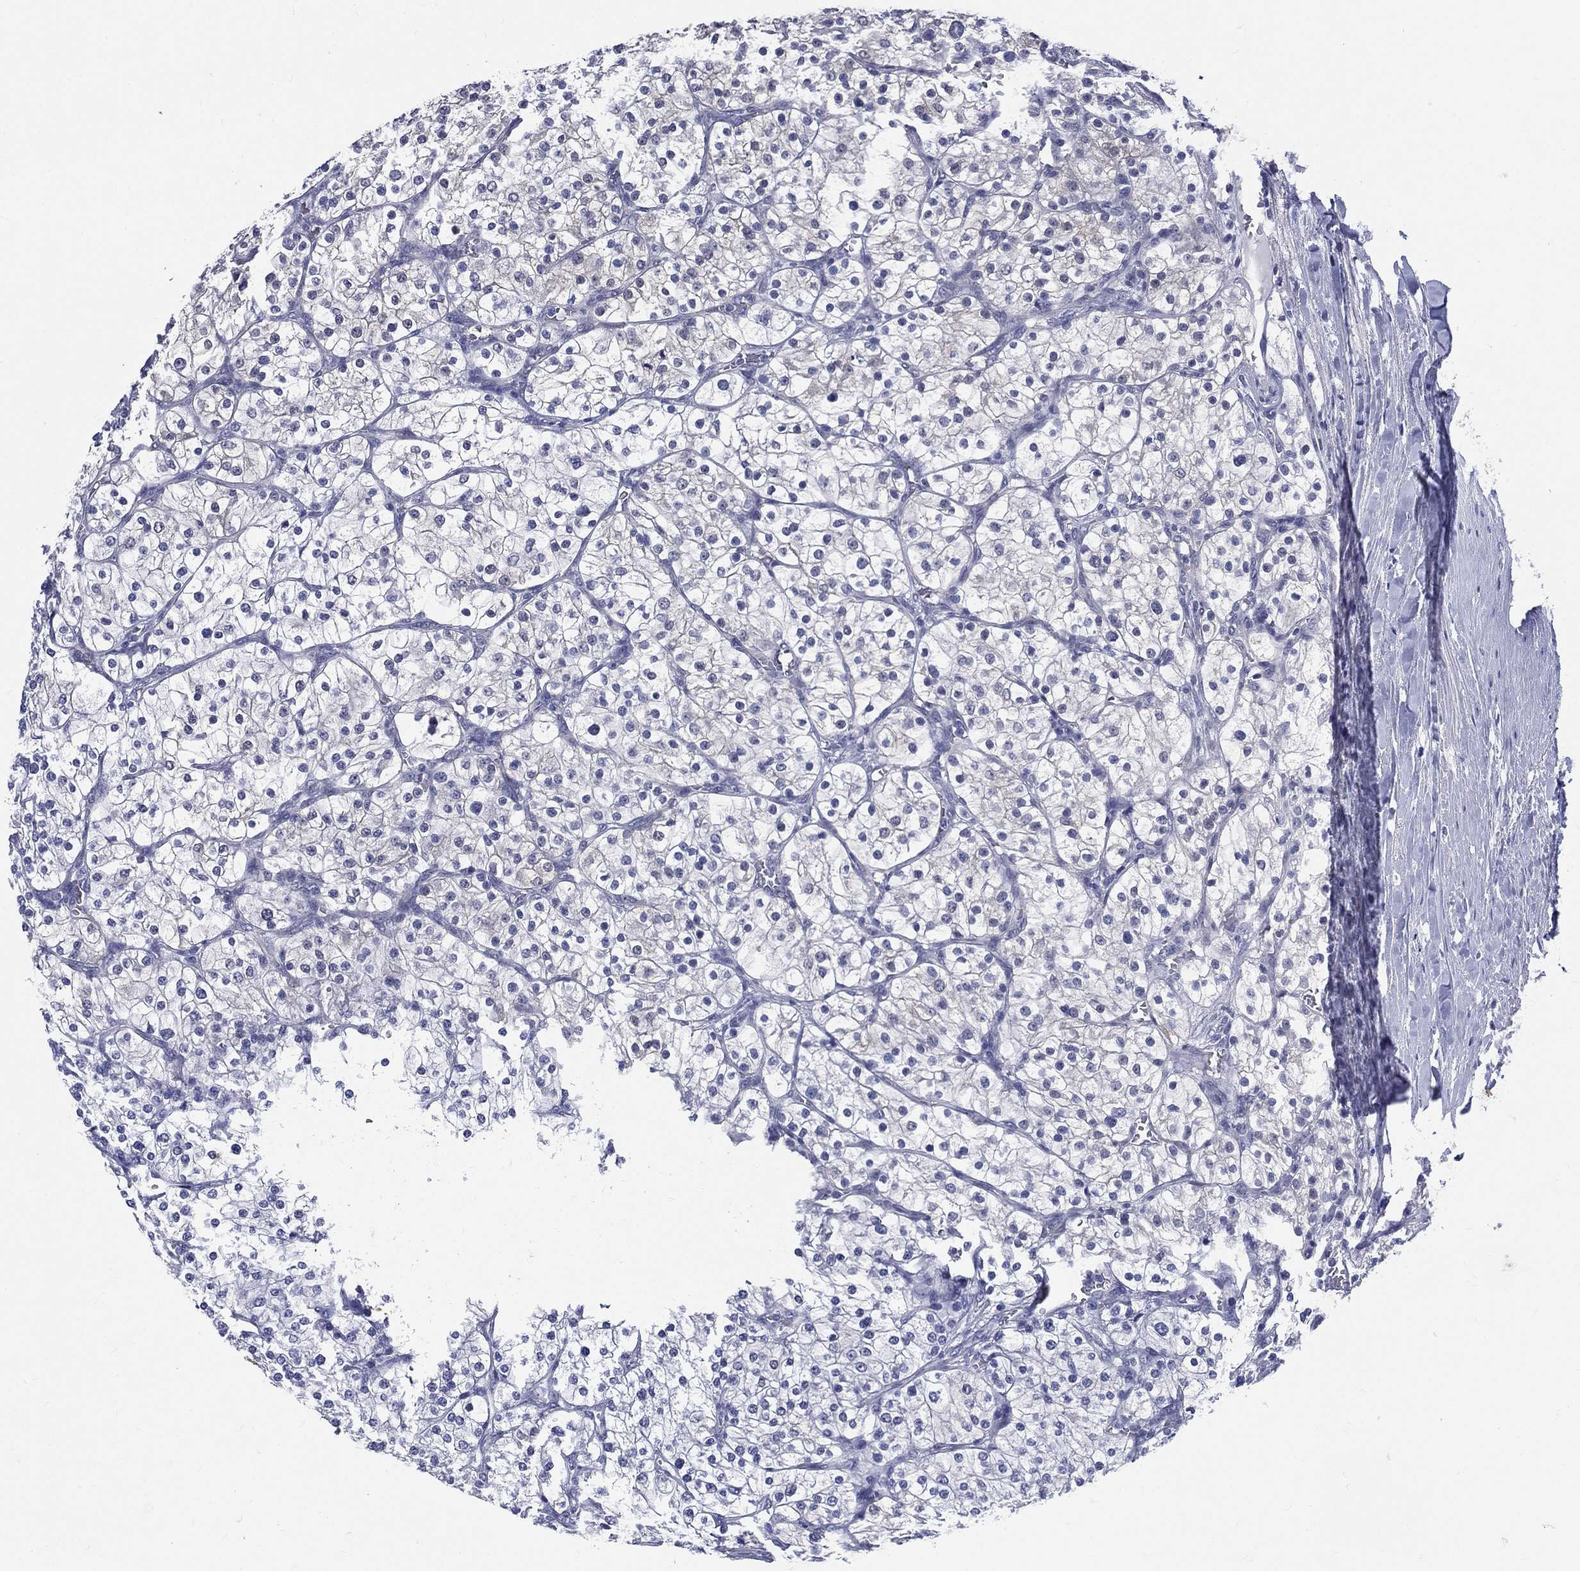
{"staining": {"intensity": "negative", "quantity": "none", "location": "none"}, "tissue": "renal cancer", "cell_type": "Tumor cells", "image_type": "cancer", "snomed": [{"axis": "morphology", "description": "Adenocarcinoma, NOS"}, {"axis": "topography", "description": "Kidney"}], "caption": "Human renal adenocarcinoma stained for a protein using immunohistochemistry shows no expression in tumor cells.", "gene": "DPYS", "patient": {"sex": "male", "age": 80}}